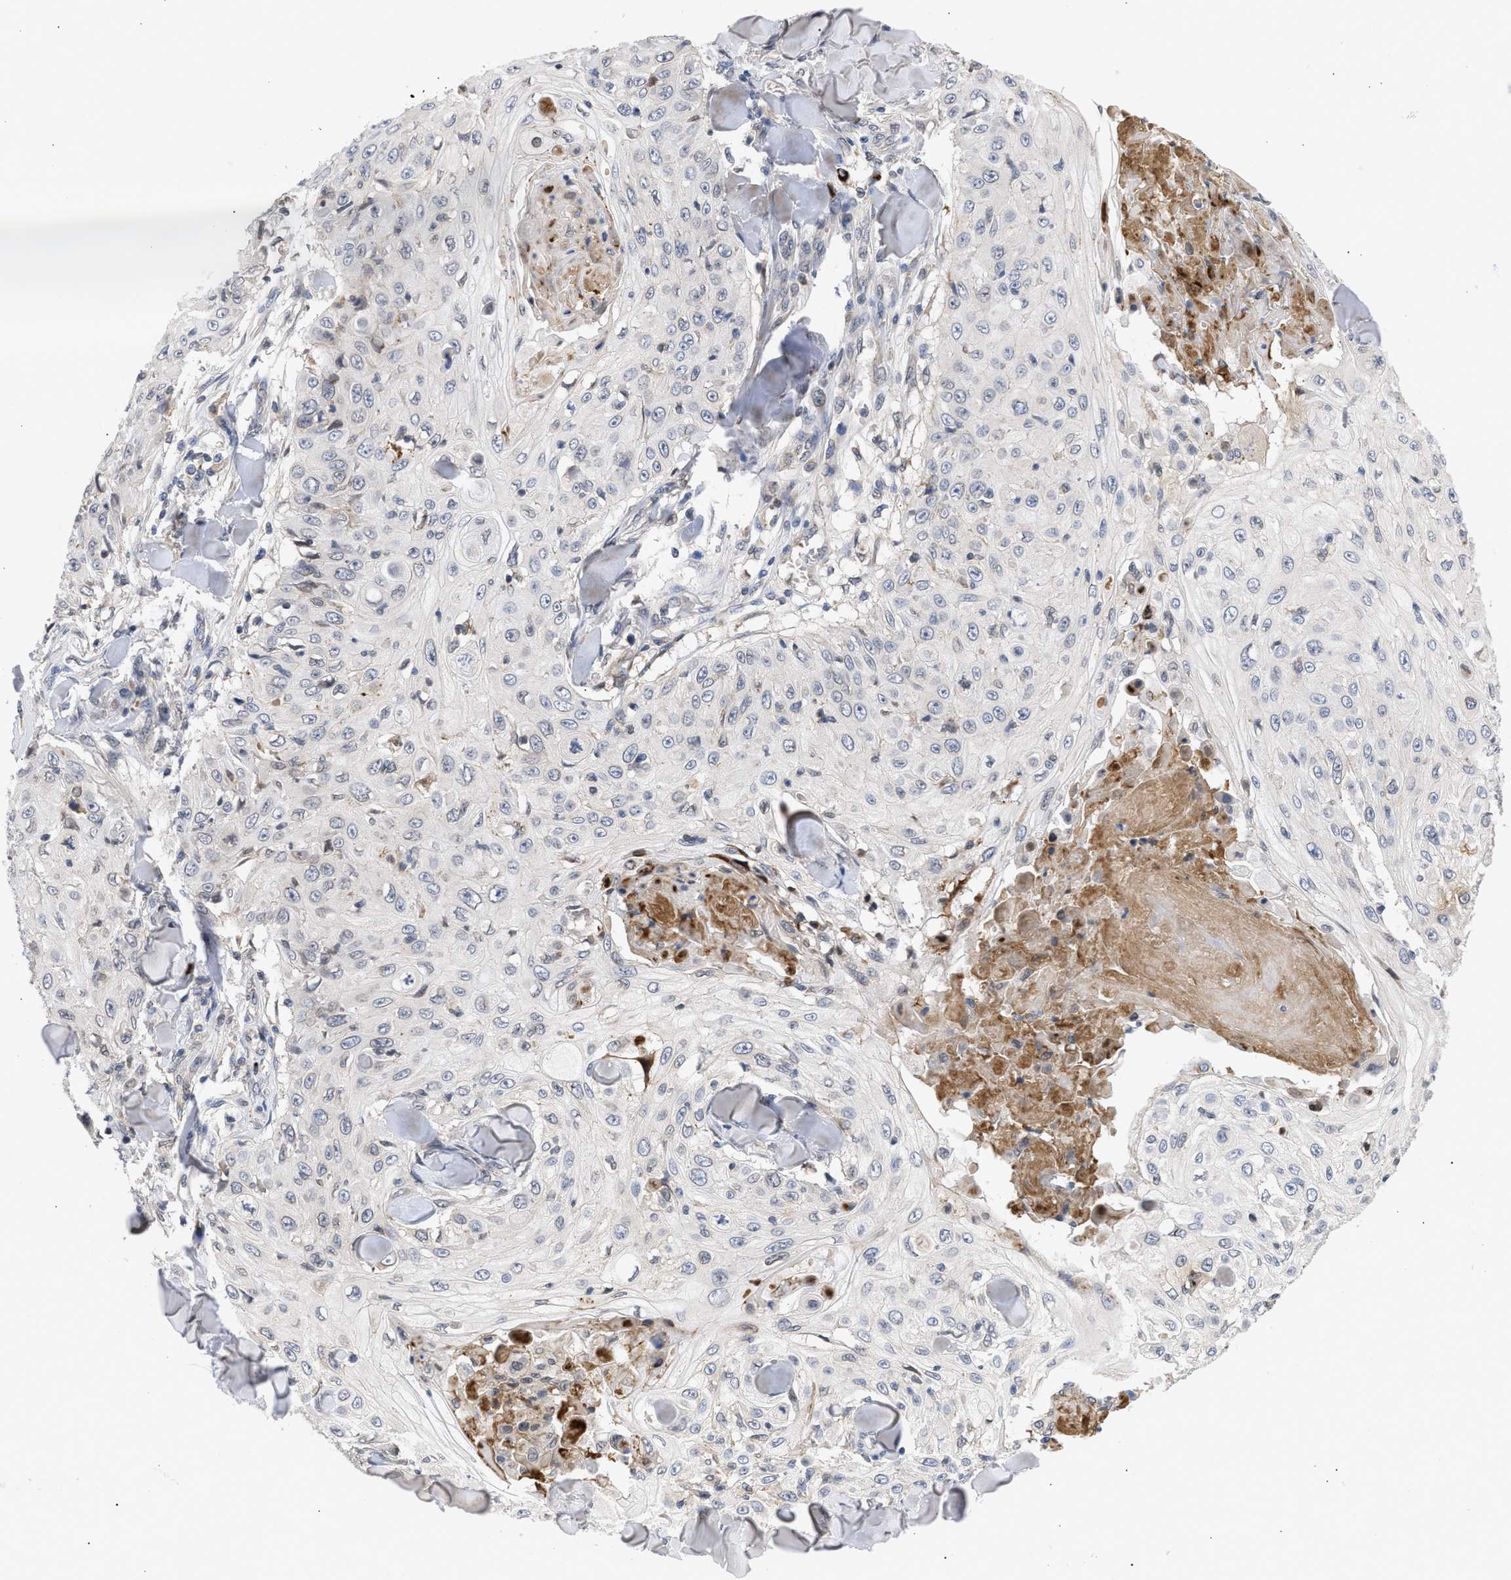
{"staining": {"intensity": "negative", "quantity": "none", "location": "none"}, "tissue": "skin cancer", "cell_type": "Tumor cells", "image_type": "cancer", "snomed": [{"axis": "morphology", "description": "Squamous cell carcinoma, NOS"}, {"axis": "topography", "description": "Skin"}], "caption": "The immunohistochemistry image has no significant staining in tumor cells of squamous cell carcinoma (skin) tissue.", "gene": "NUP62", "patient": {"sex": "male", "age": 86}}